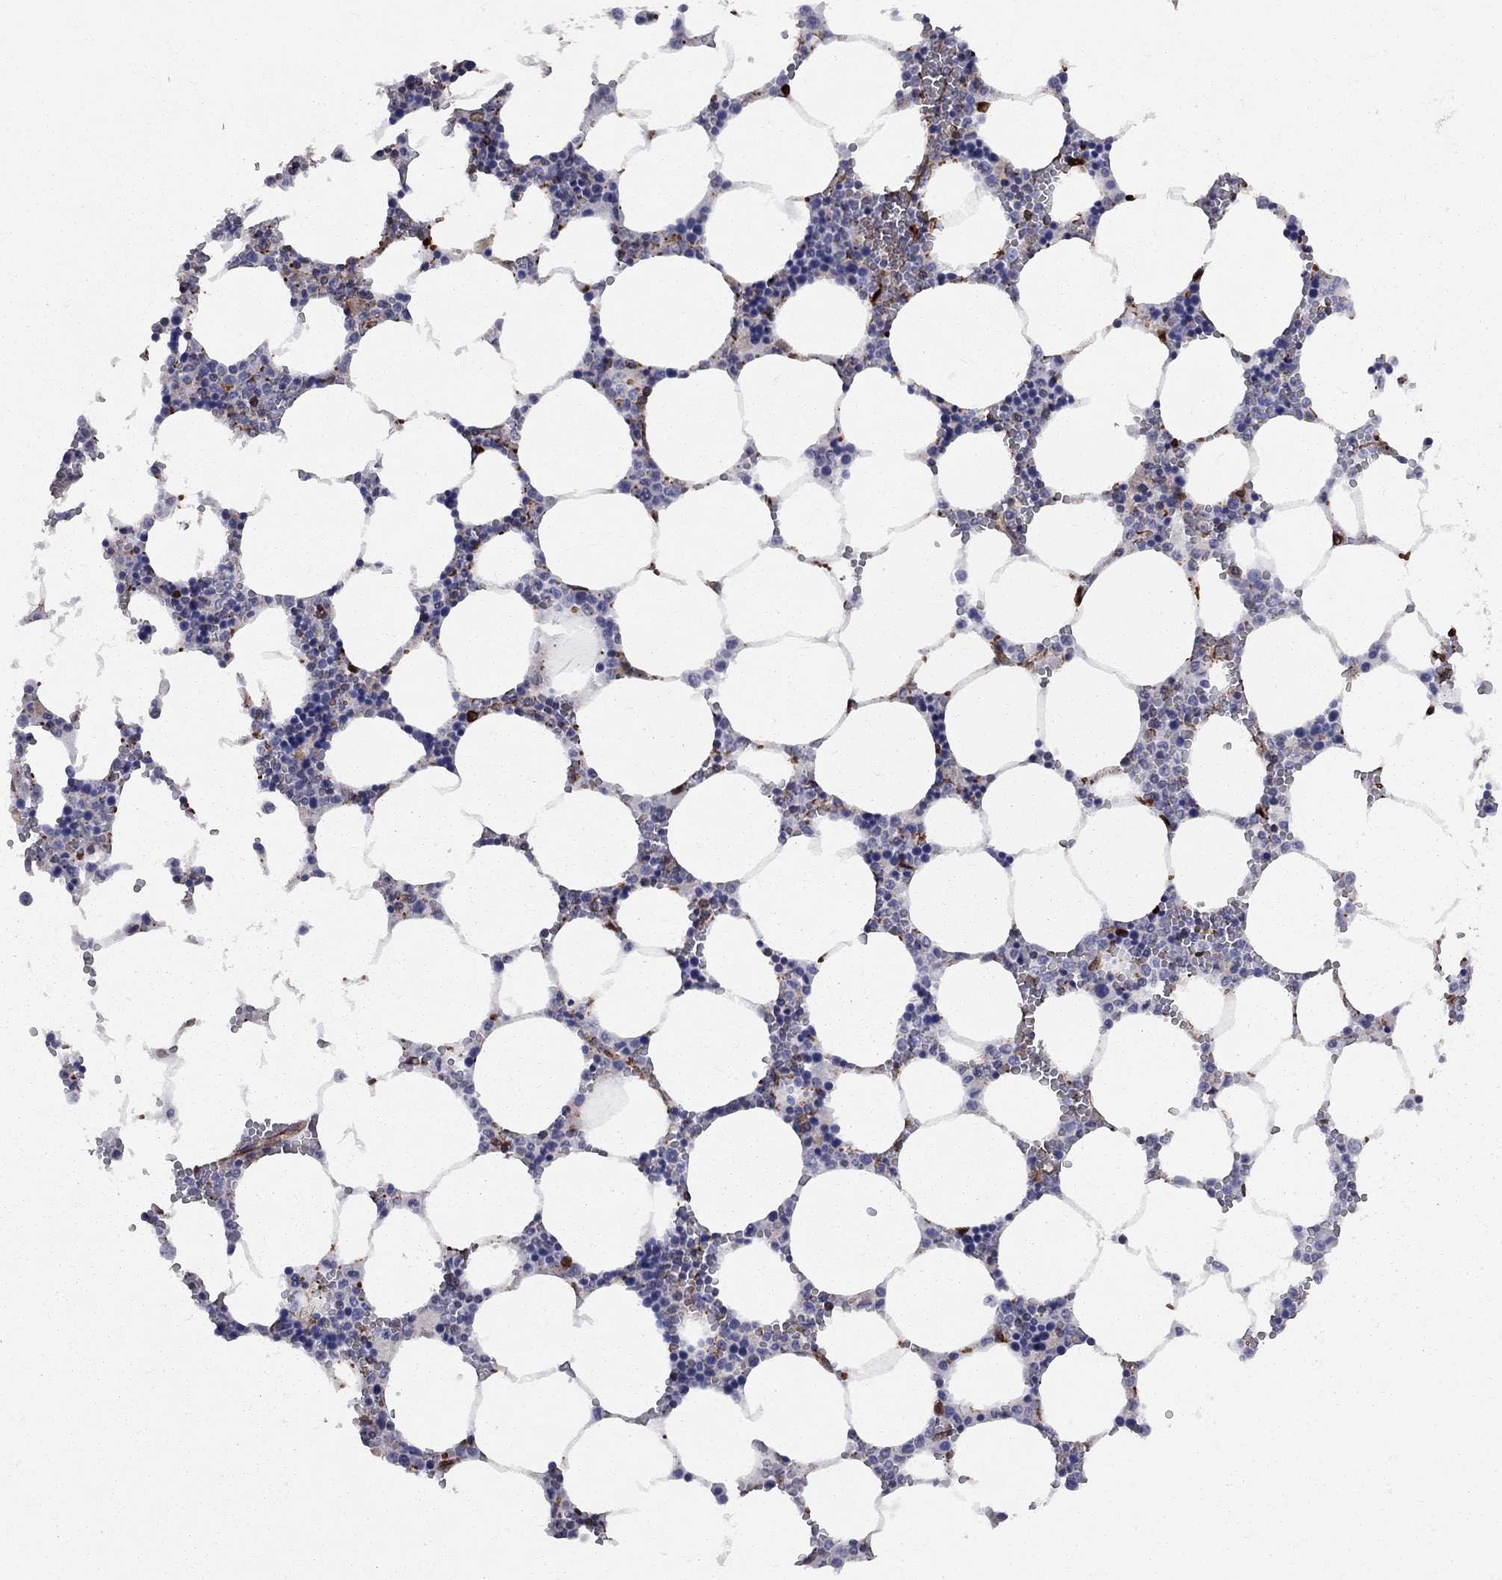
{"staining": {"intensity": "strong", "quantity": "<25%", "location": "nuclear"}, "tissue": "bone marrow", "cell_type": "Hematopoietic cells", "image_type": "normal", "snomed": [{"axis": "morphology", "description": "Normal tissue, NOS"}, {"axis": "topography", "description": "Bone marrow"}], "caption": "Protein staining by IHC displays strong nuclear staining in approximately <25% of hematopoietic cells in benign bone marrow.", "gene": "BICDL2", "patient": {"sex": "female", "age": 64}}